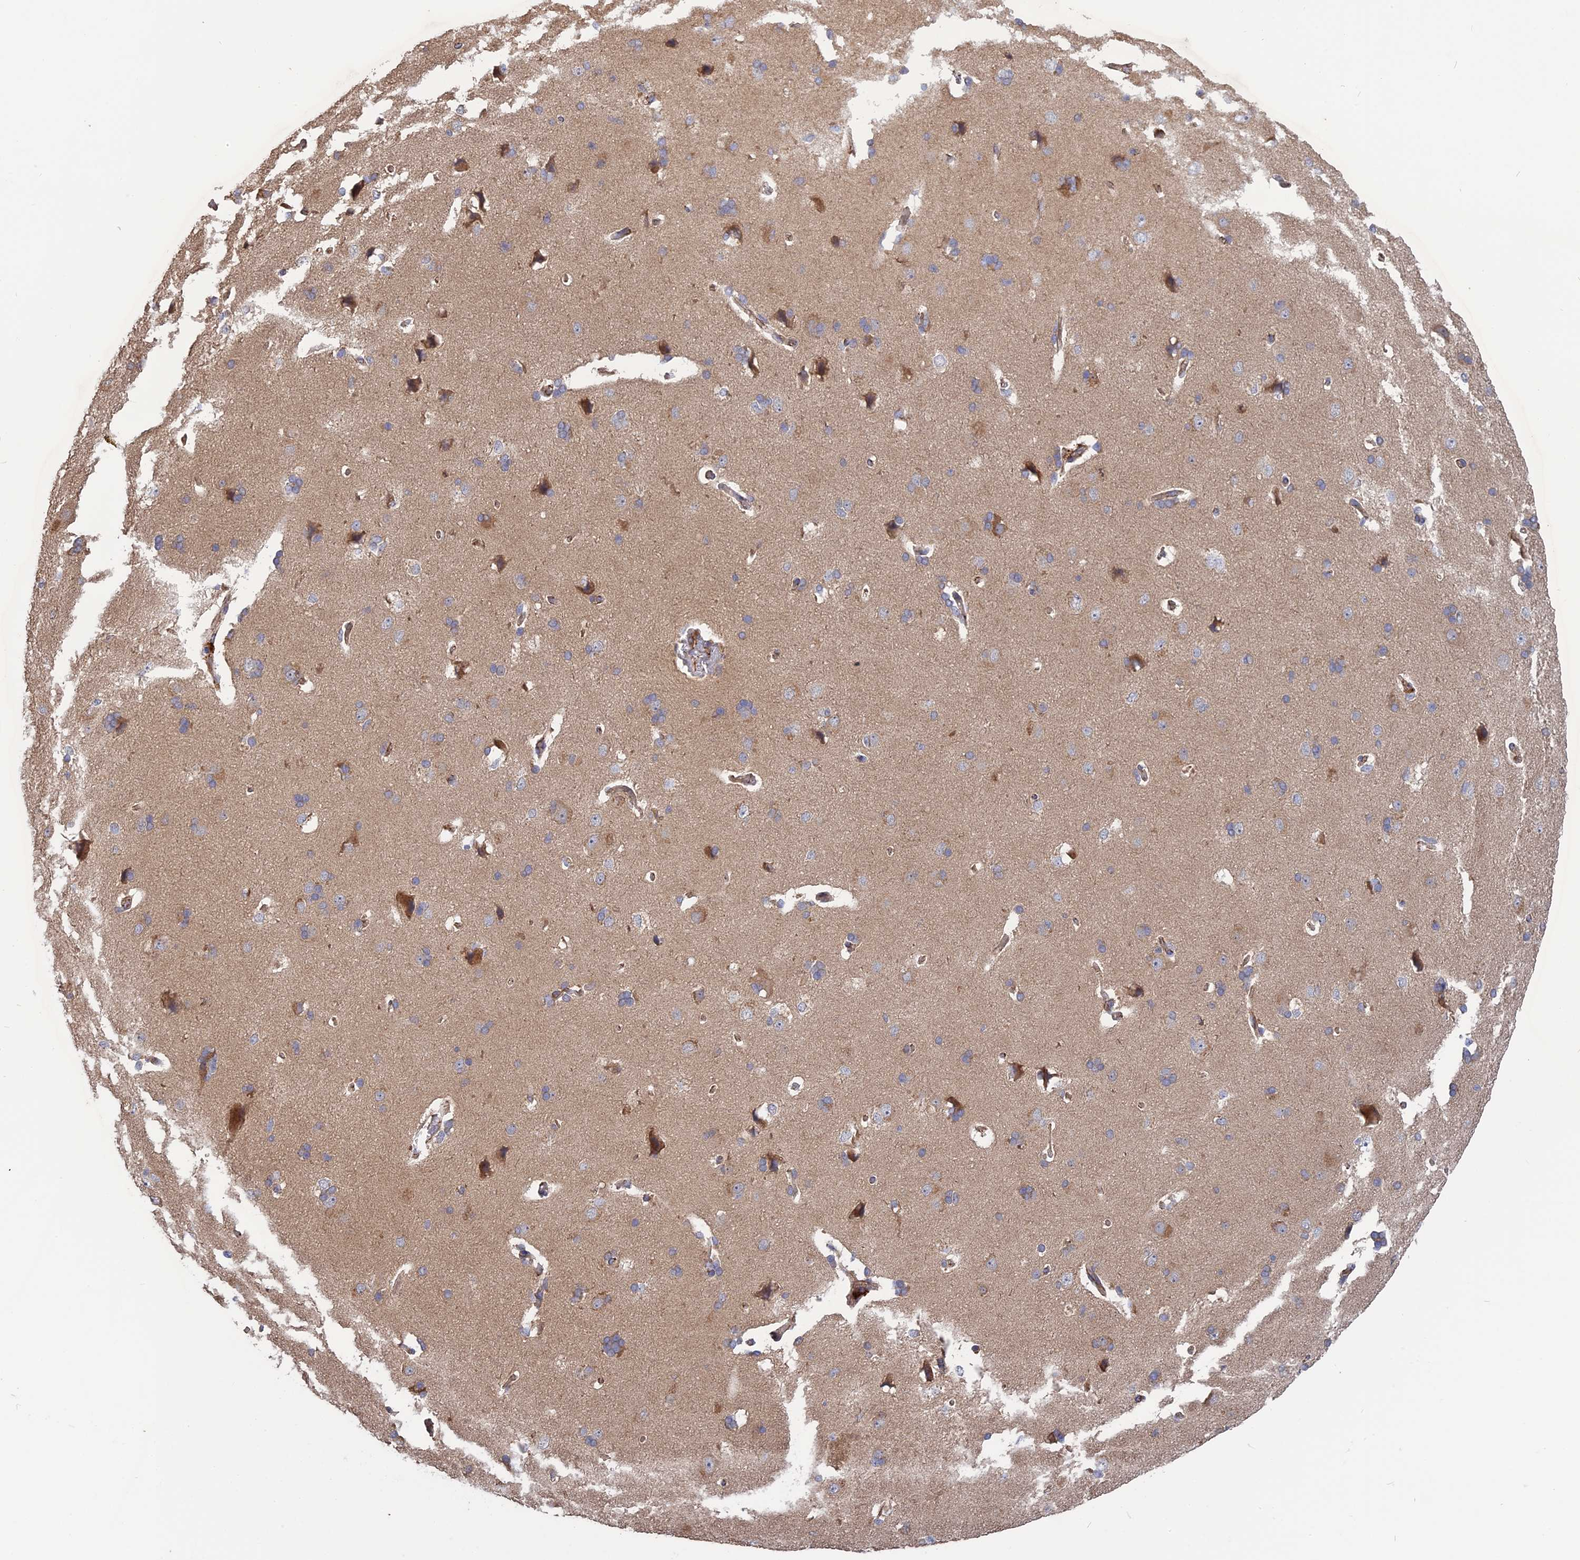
{"staining": {"intensity": "moderate", "quantity": ">75%", "location": "cytoplasmic/membranous"}, "tissue": "cerebral cortex", "cell_type": "Endothelial cells", "image_type": "normal", "snomed": [{"axis": "morphology", "description": "Normal tissue, NOS"}, {"axis": "topography", "description": "Cerebral cortex"}], "caption": "Immunohistochemistry image of benign human cerebral cortex stained for a protein (brown), which demonstrates medium levels of moderate cytoplasmic/membranous staining in approximately >75% of endothelial cells.", "gene": "ARHGAP40", "patient": {"sex": "male", "age": 62}}